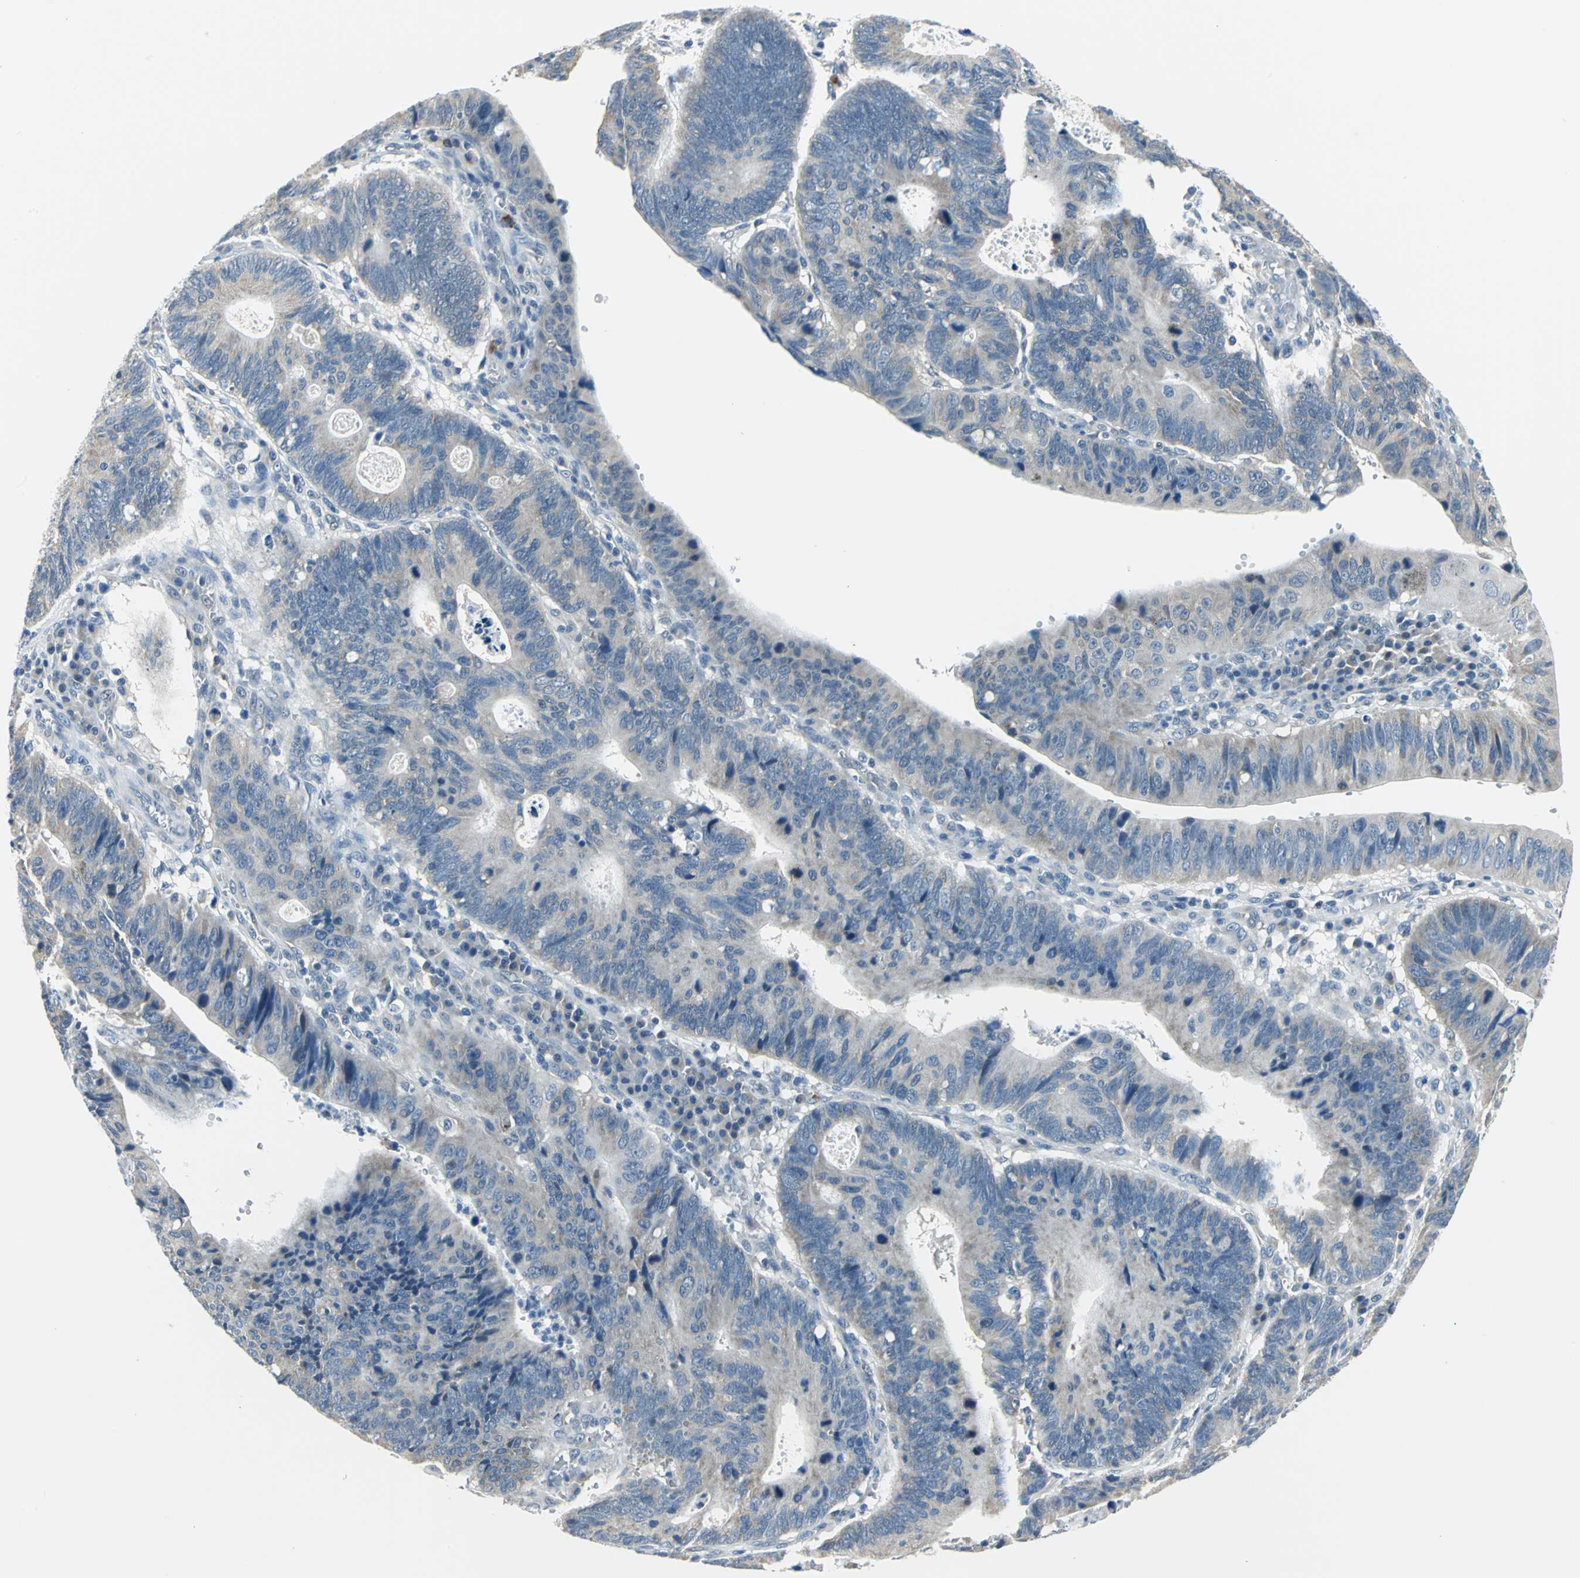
{"staining": {"intensity": "moderate", "quantity": "<25%", "location": "cytoplasmic/membranous"}, "tissue": "stomach cancer", "cell_type": "Tumor cells", "image_type": "cancer", "snomed": [{"axis": "morphology", "description": "Adenocarcinoma, NOS"}, {"axis": "topography", "description": "Stomach"}], "caption": "A brown stain shows moderate cytoplasmic/membranous staining of a protein in human stomach cancer tumor cells.", "gene": "ZNF415", "patient": {"sex": "male", "age": 59}}